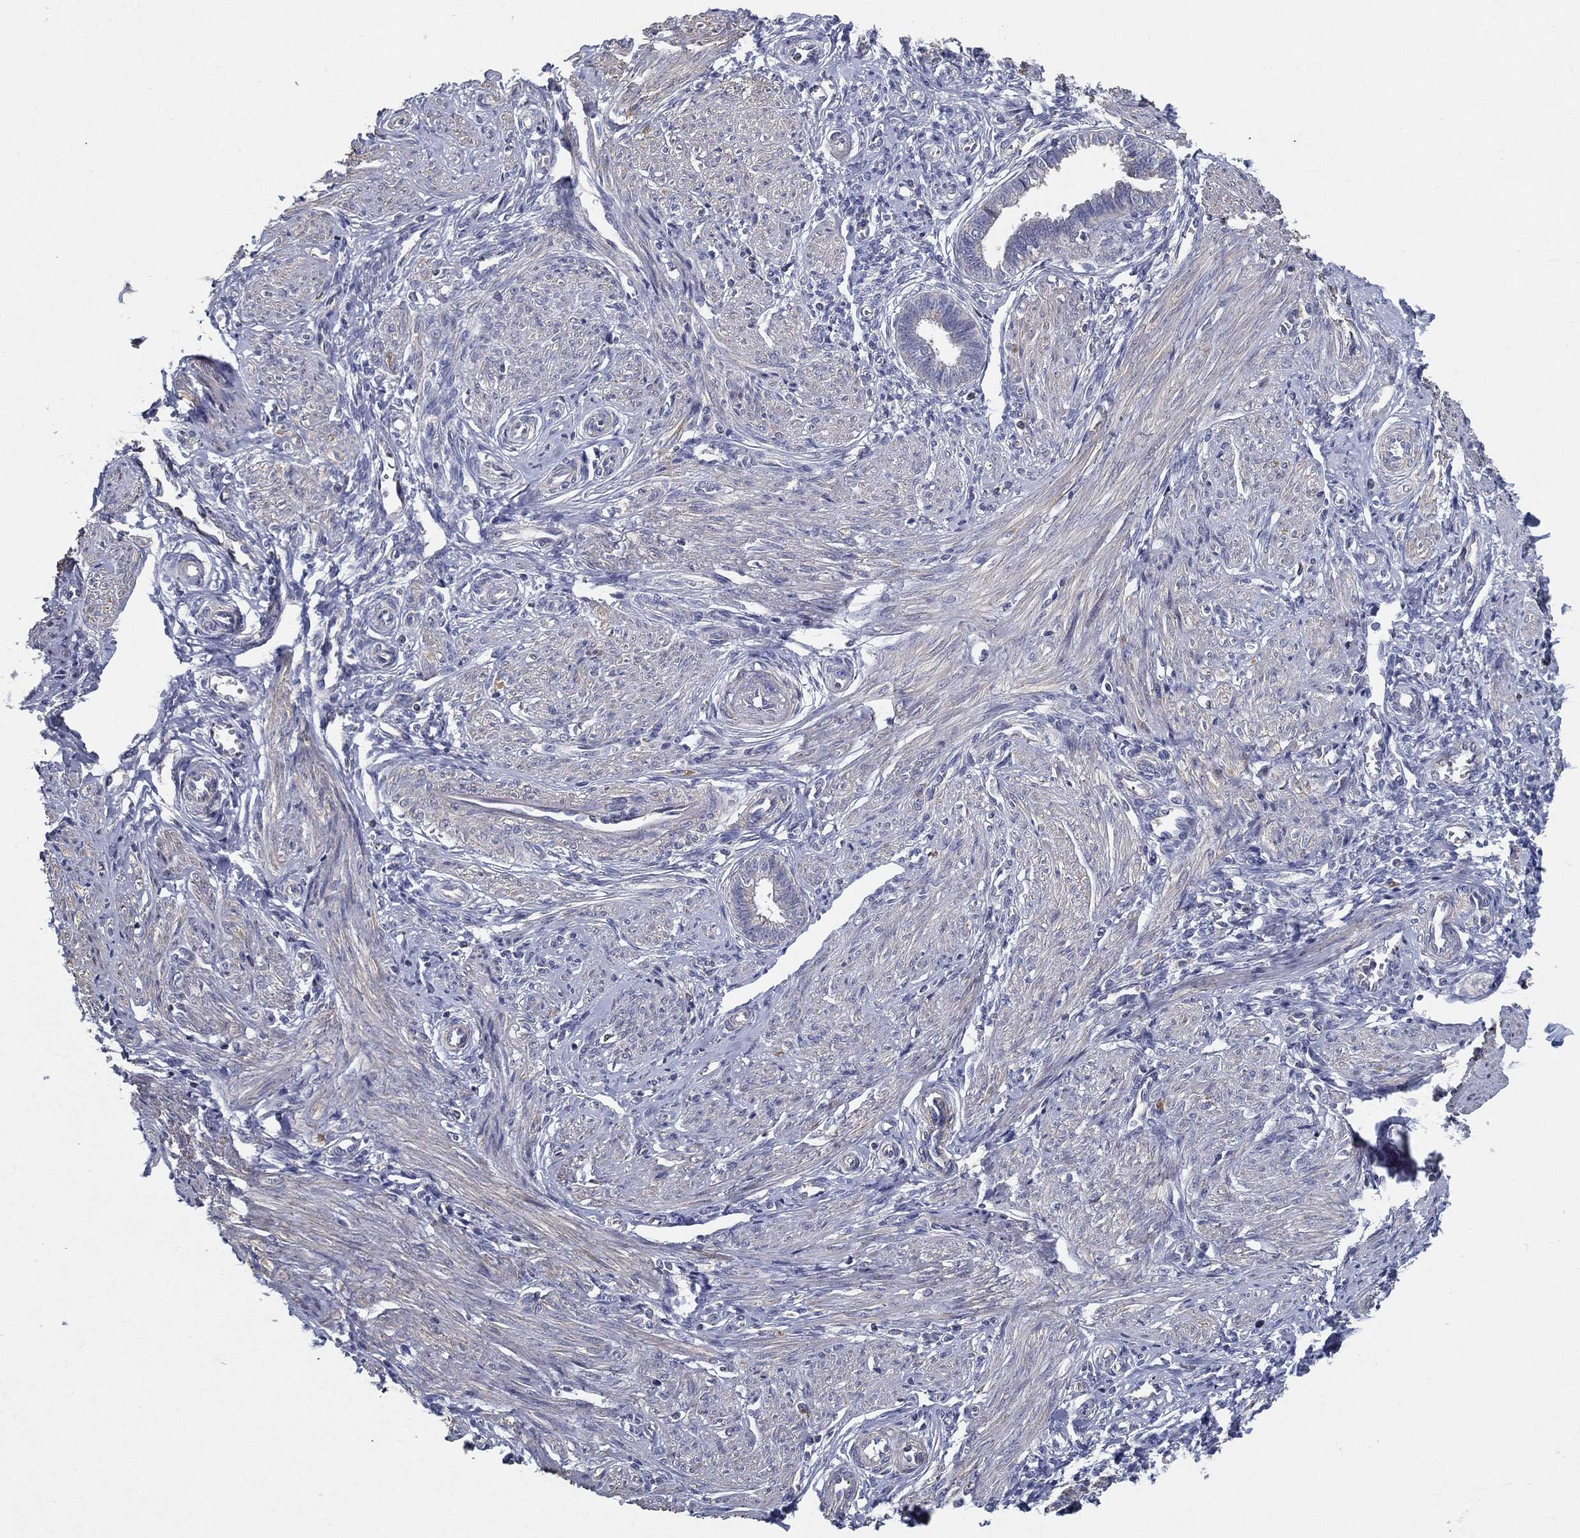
{"staining": {"intensity": "negative", "quantity": "none", "location": "none"}, "tissue": "endometrium", "cell_type": "Cells in endometrial stroma", "image_type": "normal", "snomed": [{"axis": "morphology", "description": "Normal tissue, NOS"}, {"axis": "topography", "description": "Cervix"}, {"axis": "topography", "description": "Endometrium"}], "caption": "DAB immunohistochemical staining of benign endometrium reveals no significant staining in cells in endometrial stroma. (DAB immunohistochemistry (IHC) with hematoxylin counter stain).", "gene": "PCSK1", "patient": {"sex": "female", "age": 37}}